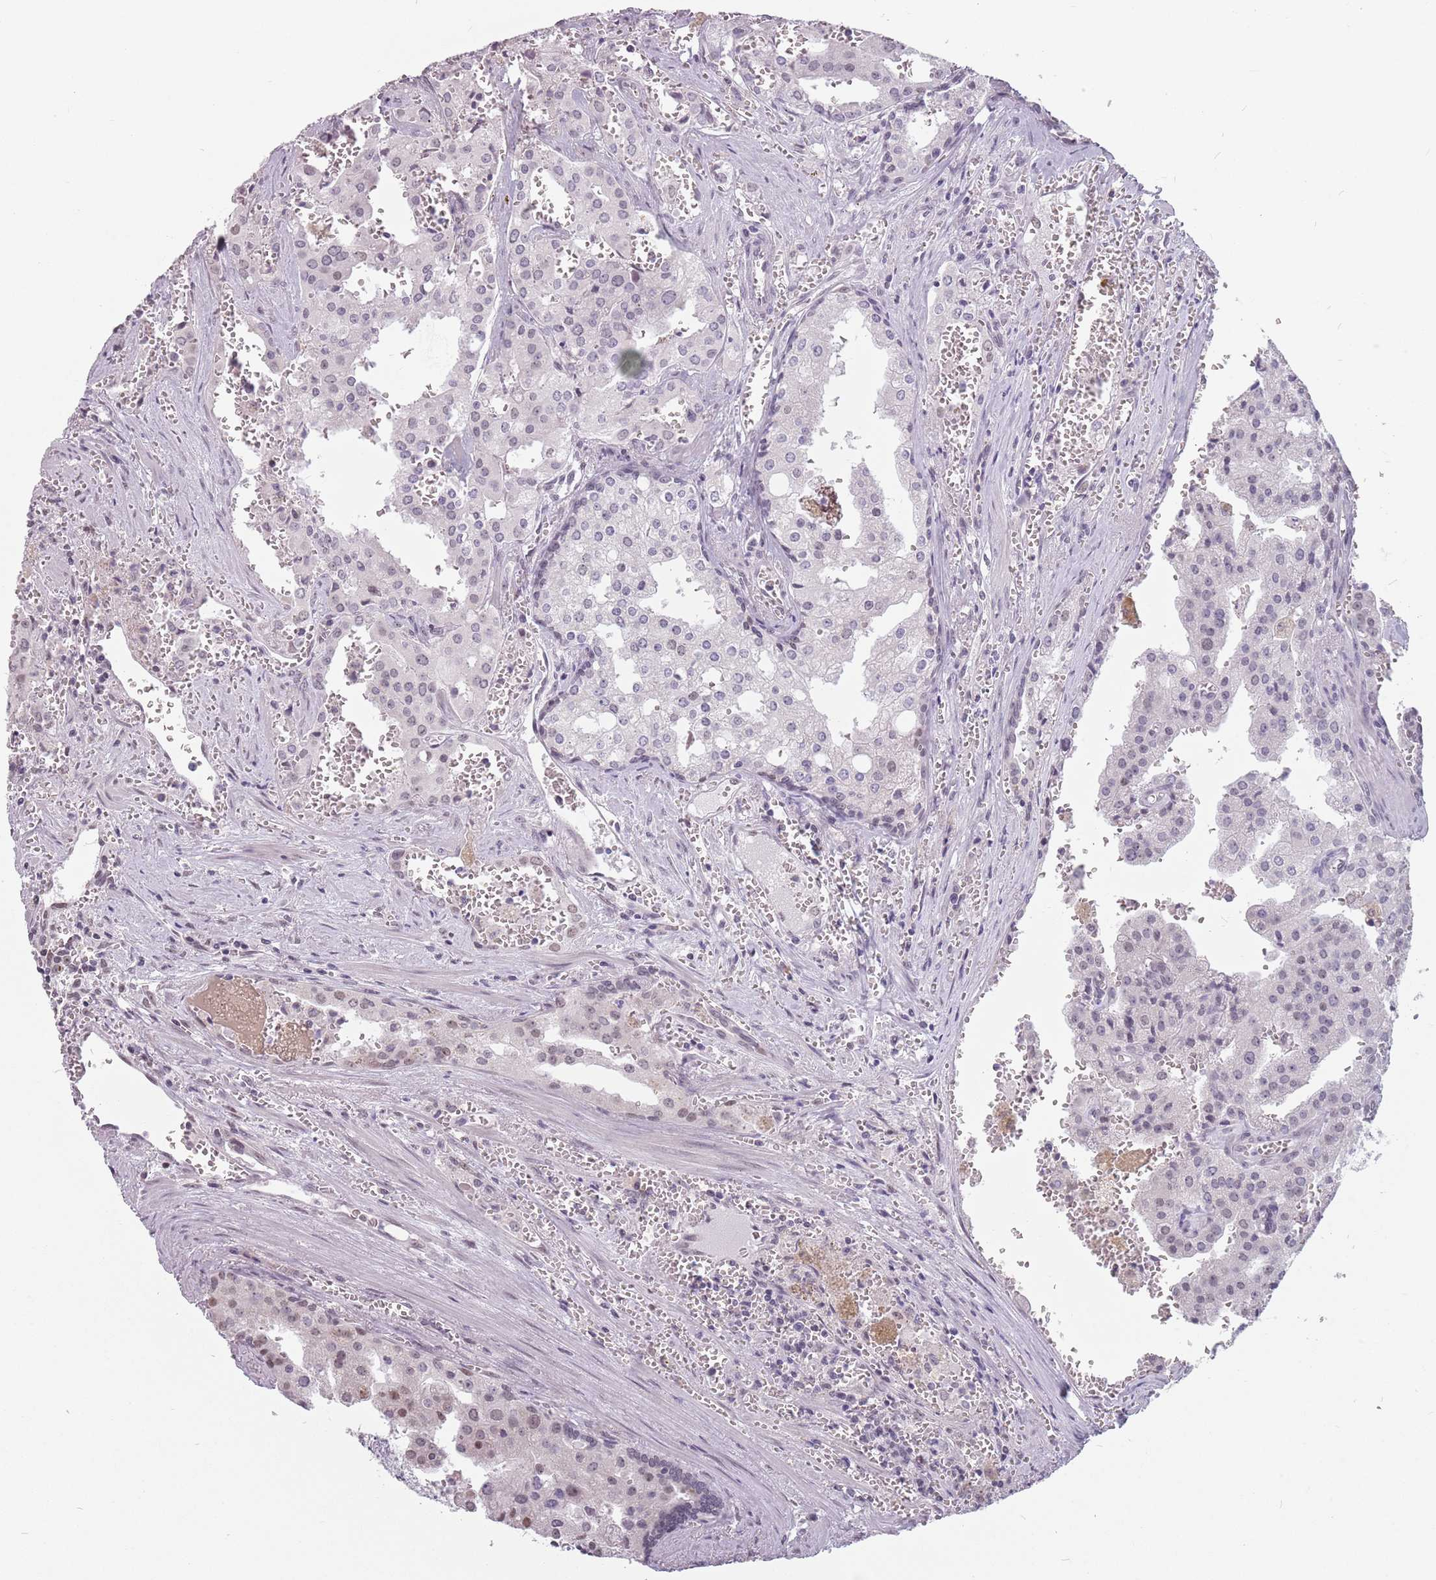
{"staining": {"intensity": "weak", "quantity": "<25%", "location": "nuclear"}, "tissue": "prostate cancer", "cell_type": "Tumor cells", "image_type": "cancer", "snomed": [{"axis": "morphology", "description": "Adenocarcinoma, High grade"}, {"axis": "topography", "description": "Prostate"}], "caption": "A high-resolution image shows immunohistochemistry (IHC) staining of prostate cancer (high-grade adenocarcinoma), which displays no significant expression in tumor cells. (DAB IHC with hematoxylin counter stain).", "gene": "PTCHD1", "patient": {"sex": "male", "age": 68}}